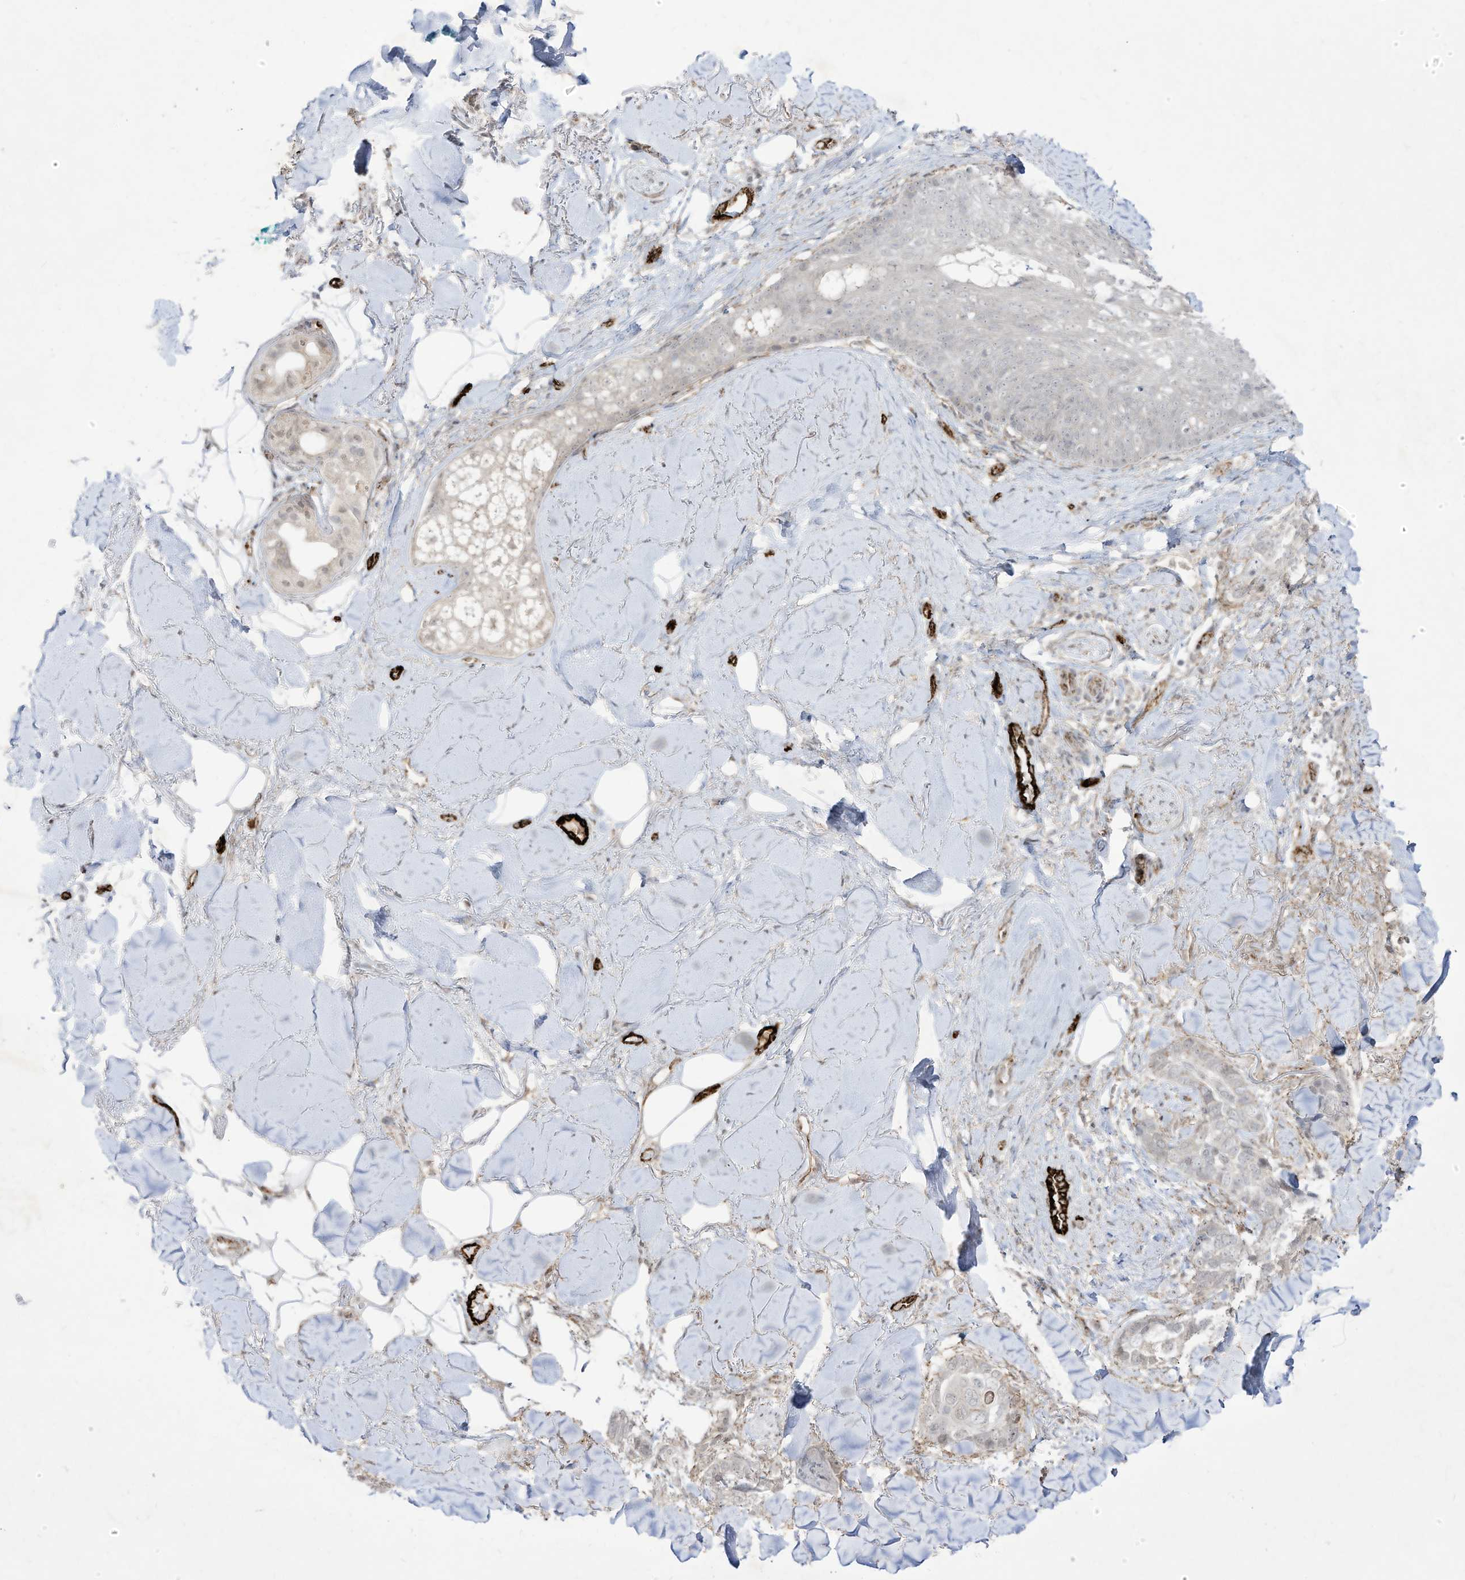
{"staining": {"intensity": "negative", "quantity": "none", "location": "none"}, "tissue": "skin cancer", "cell_type": "Tumor cells", "image_type": "cancer", "snomed": [{"axis": "morphology", "description": "Basal cell carcinoma"}, {"axis": "topography", "description": "Skin"}], "caption": "DAB immunohistochemical staining of human skin cancer exhibits no significant expression in tumor cells.", "gene": "ZGRF1", "patient": {"sex": "female", "age": 82}}